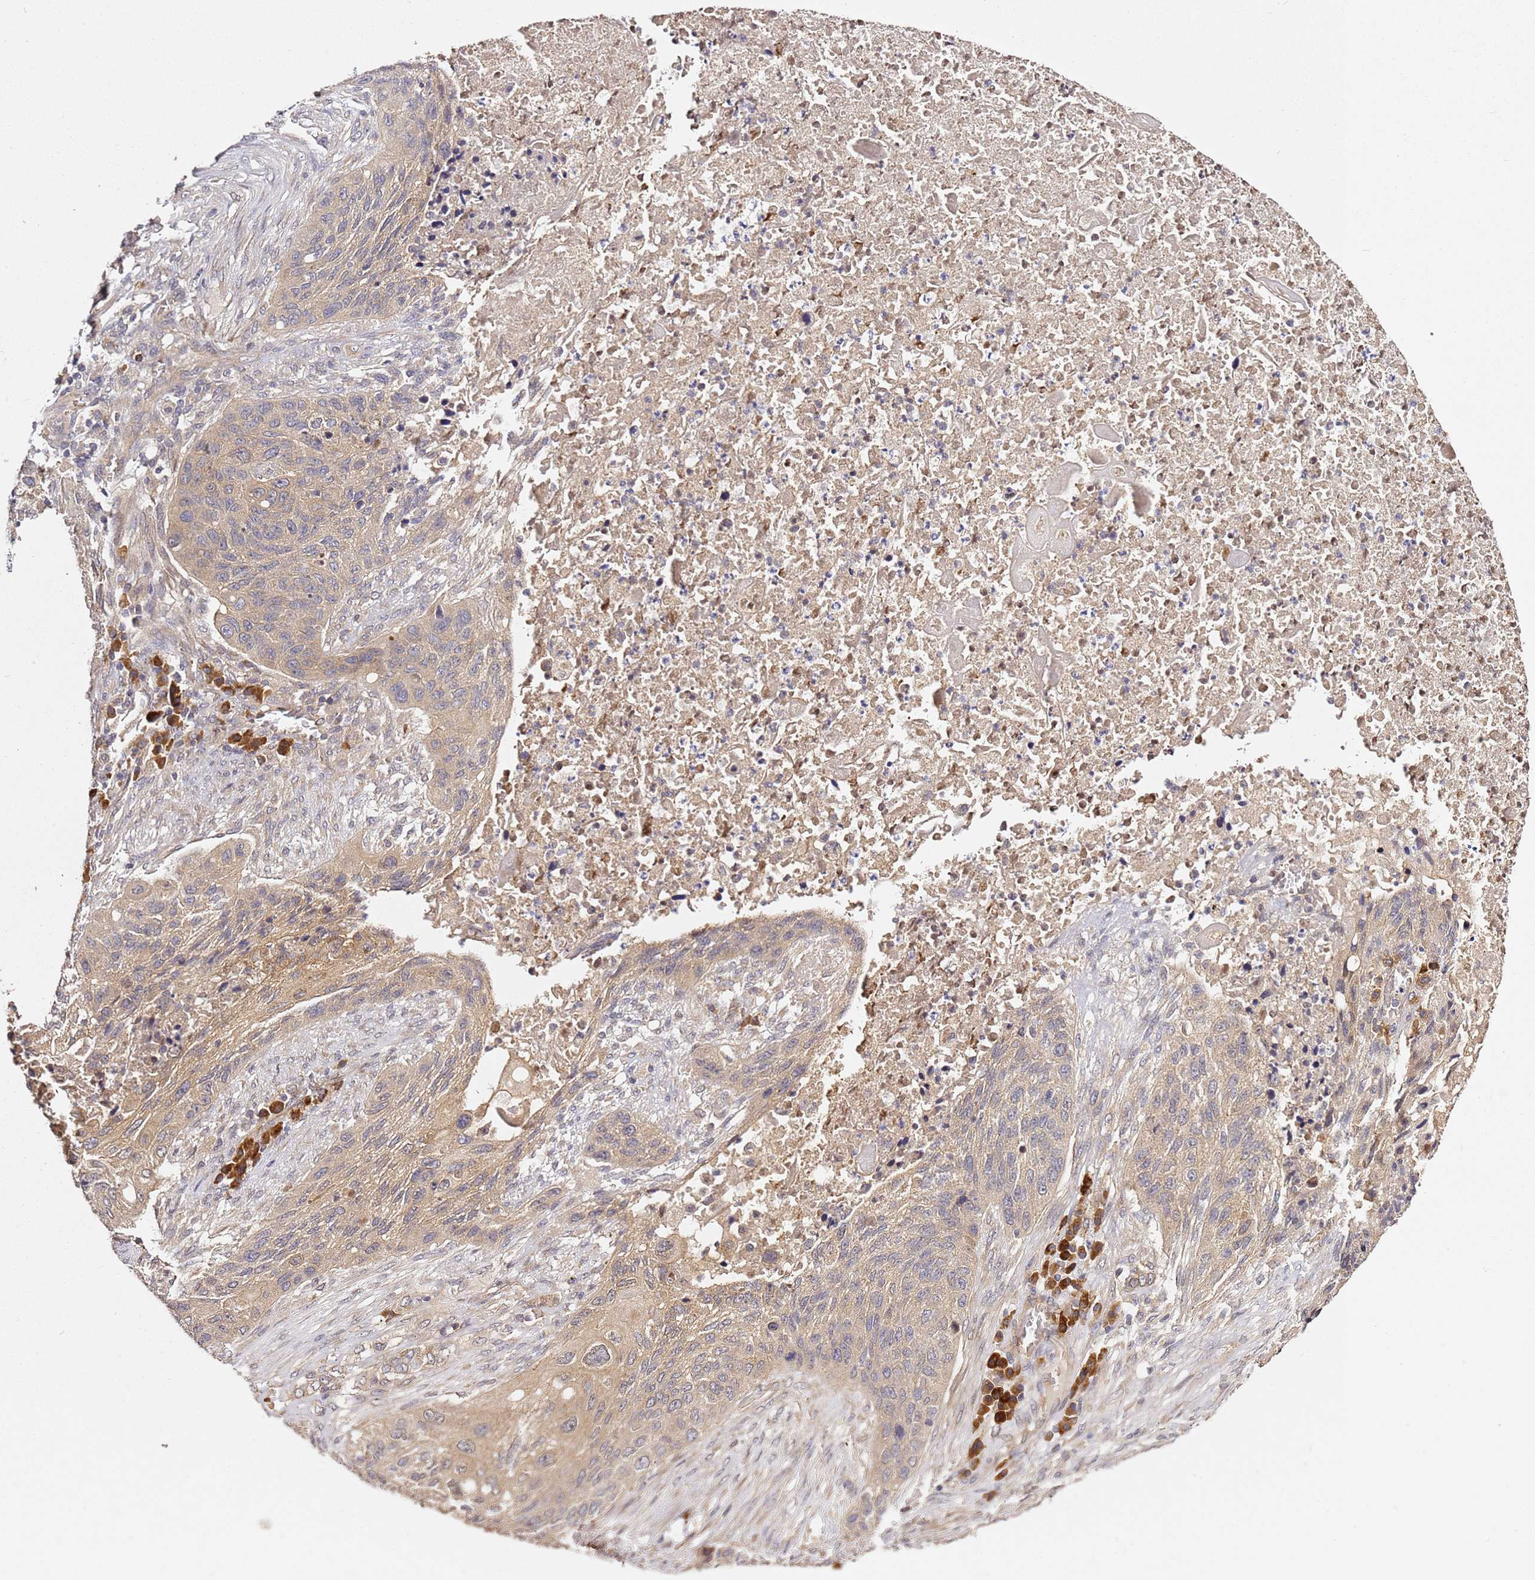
{"staining": {"intensity": "weak", "quantity": ">75%", "location": "cytoplasmic/membranous"}, "tissue": "lung cancer", "cell_type": "Tumor cells", "image_type": "cancer", "snomed": [{"axis": "morphology", "description": "Squamous cell carcinoma, NOS"}, {"axis": "topography", "description": "Lung"}], "caption": "Protein staining exhibits weak cytoplasmic/membranous expression in approximately >75% of tumor cells in lung cancer (squamous cell carcinoma).", "gene": "OSBPL2", "patient": {"sex": "female", "age": 63}}